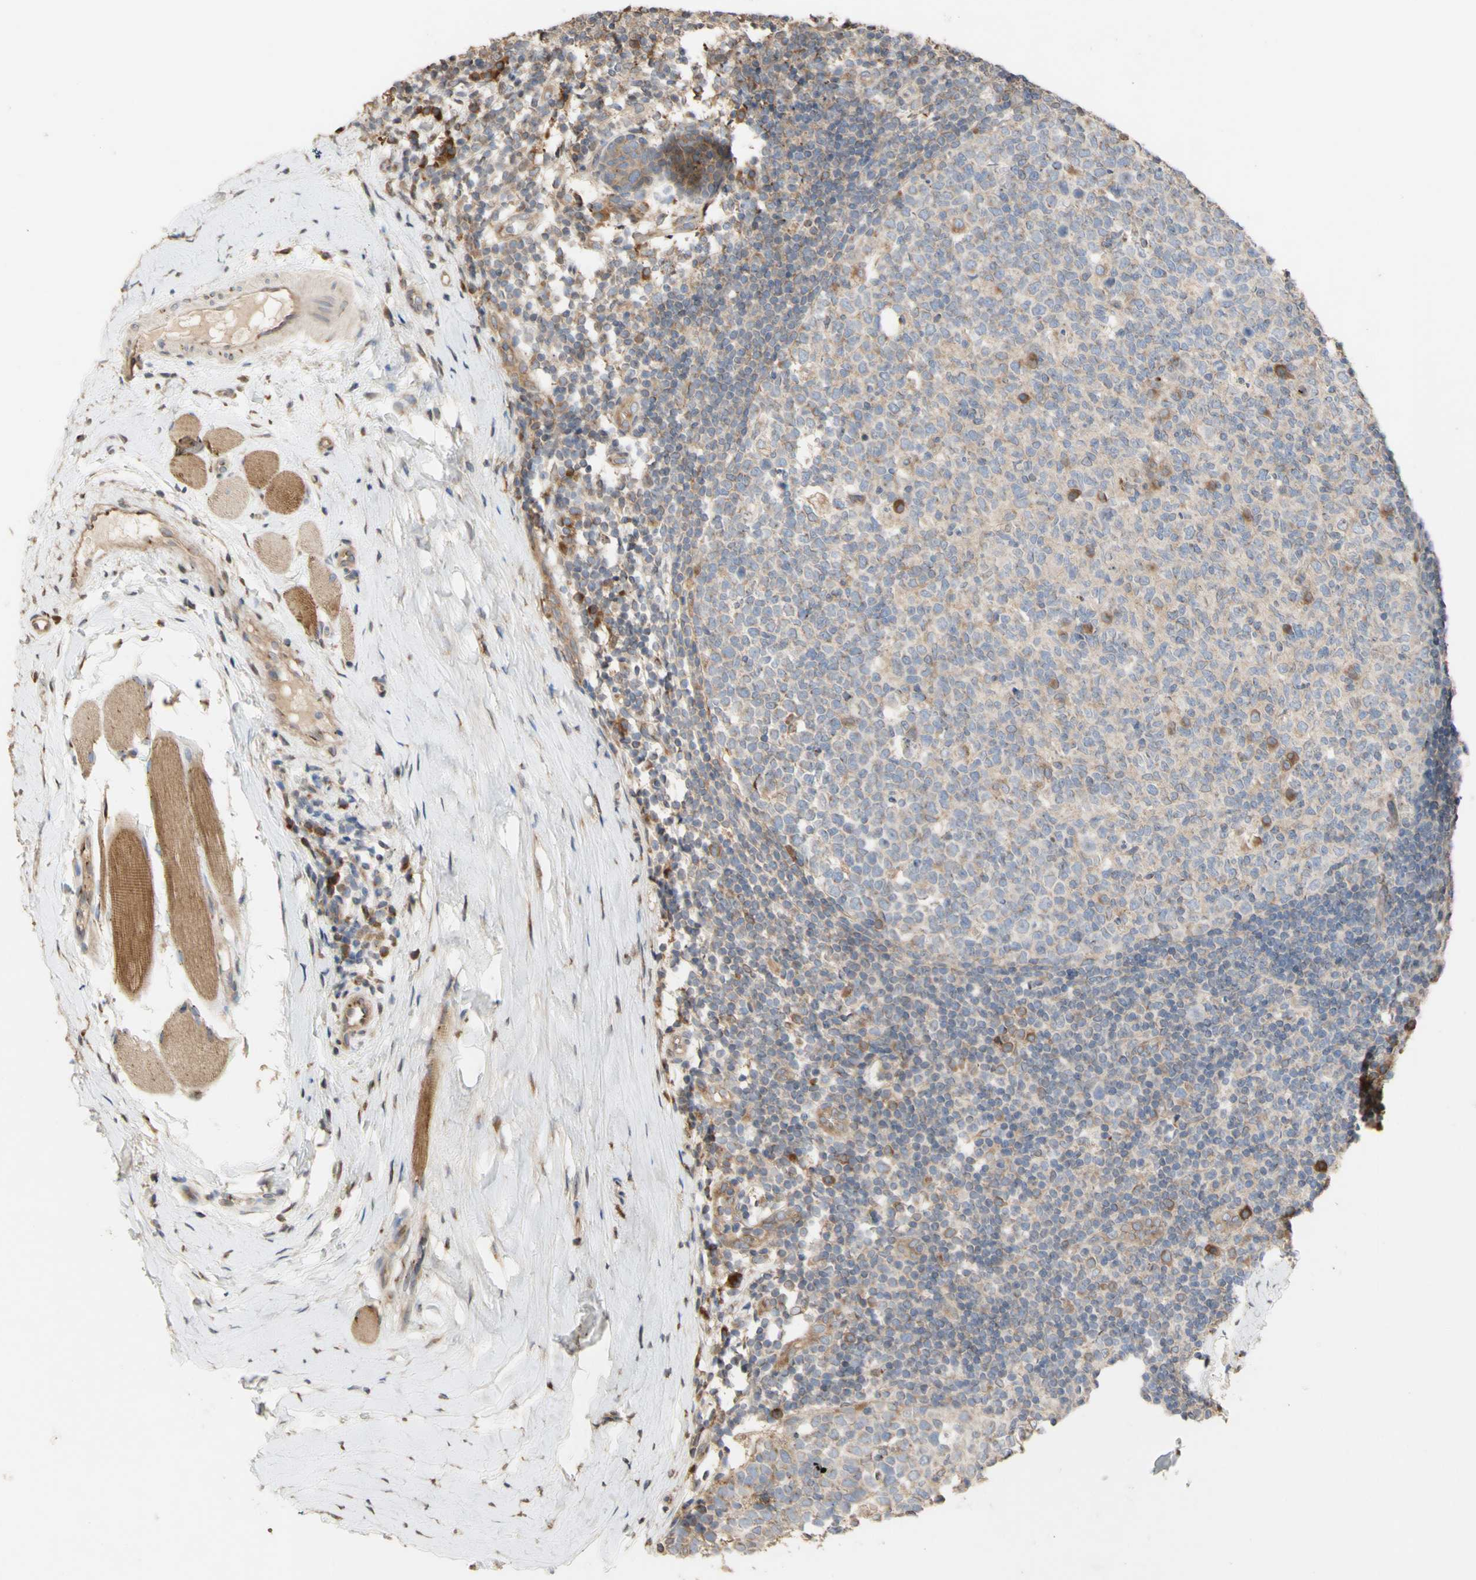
{"staining": {"intensity": "moderate", "quantity": "<25%", "location": "cytoplasmic/membranous"}, "tissue": "tonsil", "cell_type": "Germinal center cells", "image_type": "normal", "snomed": [{"axis": "morphology", "description": "Normal tissue, NOS"}, {"axis": "topography", "description": "Tonsil"}], "caption": "Moderate cytoplasmic/membranous protein positivity is identified in approximately <25% of germinal center cells in tonsil. The staining was performed using DAB to visualize the protein expression in brown, while the nuclei were stained in blue with hematoxylin (Magnification: 20x).", "gene": "NECTIN3", "patient": {"sex": "female", "age": 19}}